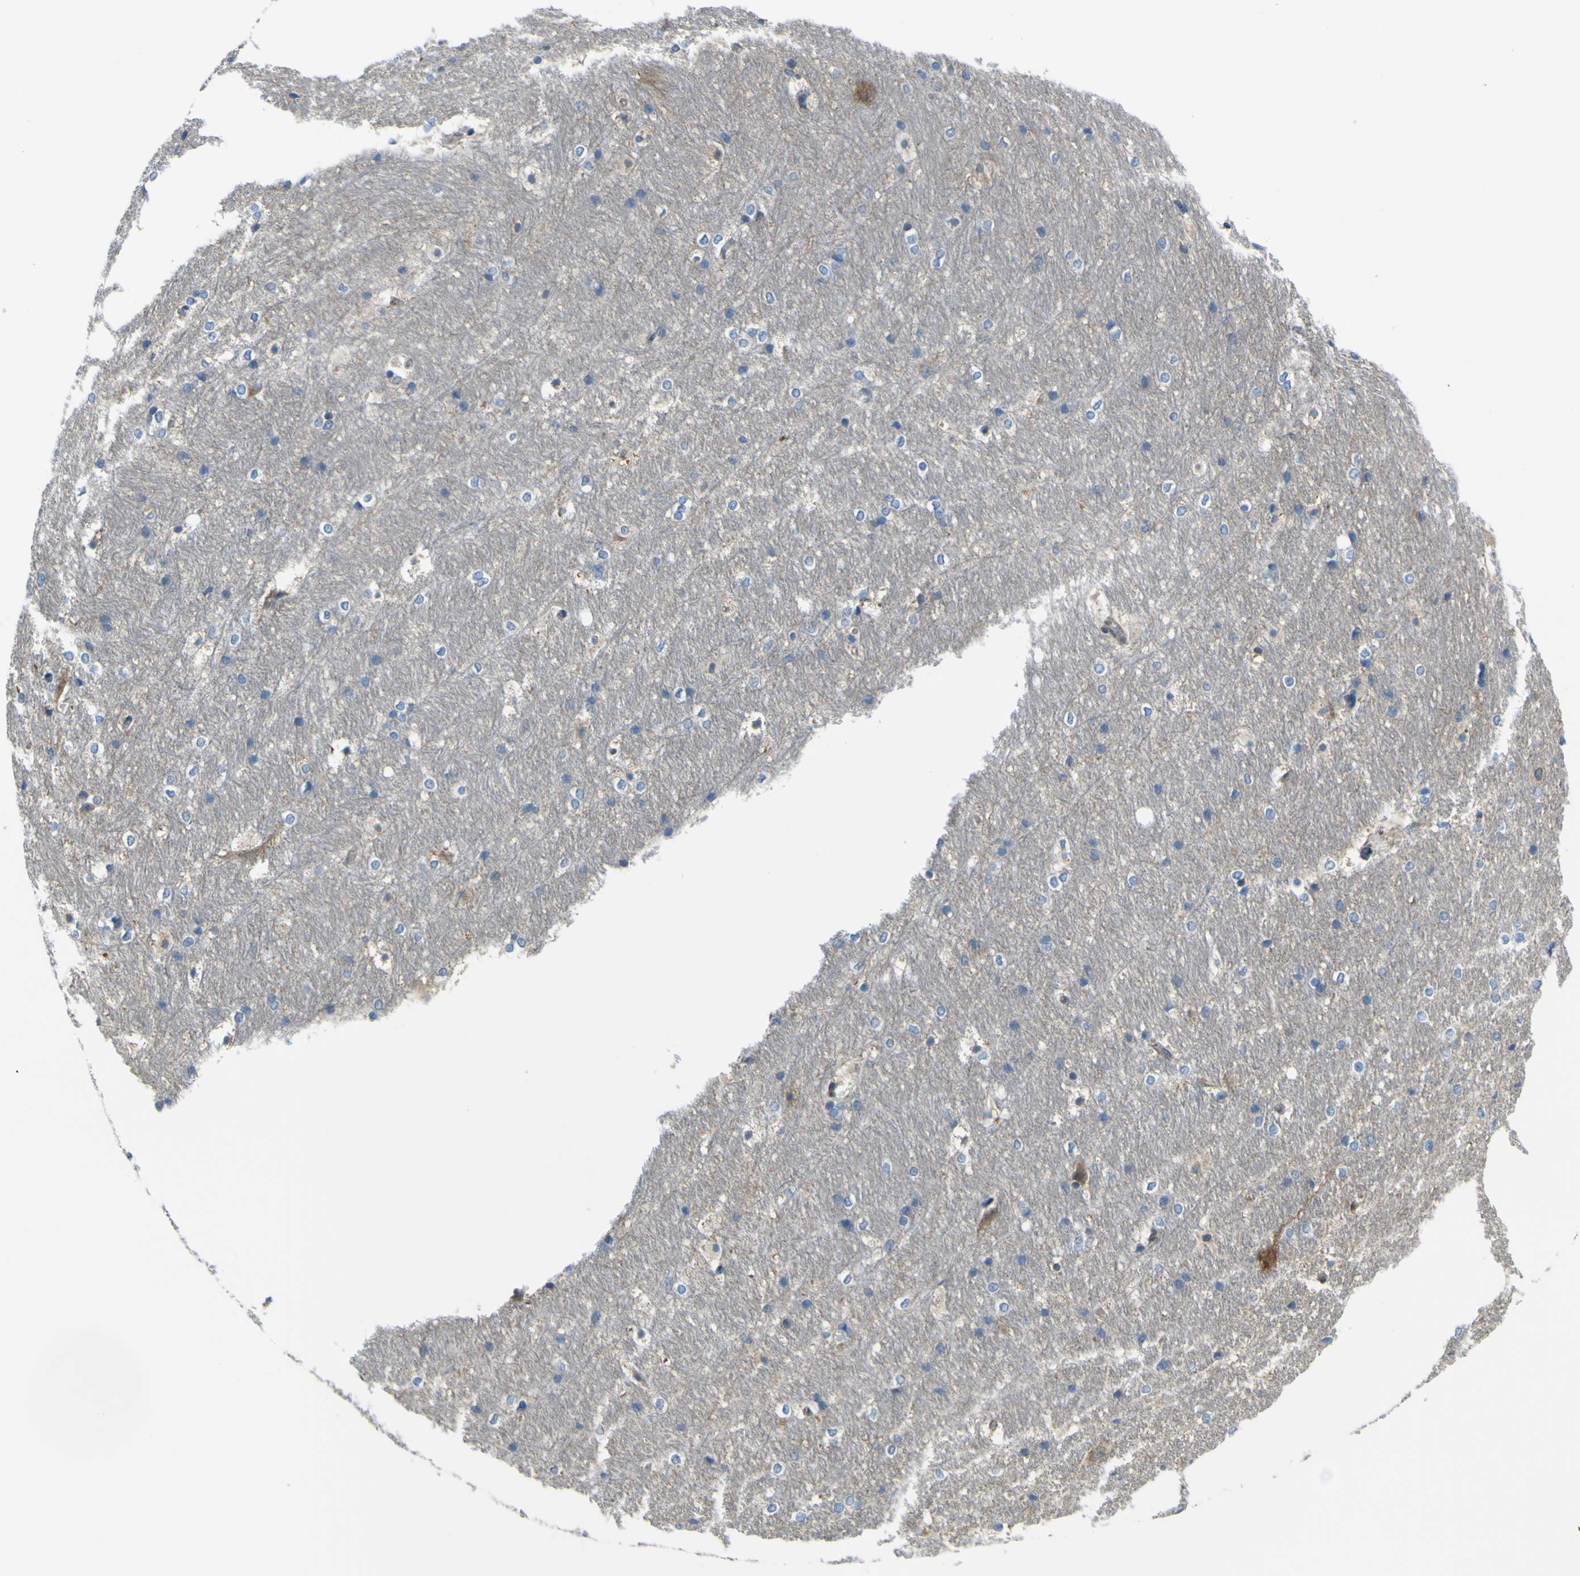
{"staining": {"intensity": "negative", "quantity": "none", "location": "none"}, "tissue": "hippocampus", "cell_type": "Glial cells", "image_type": "normal", "snomed": [{"axis": "morphology", "description": "Normal tissue, NOS"}, {"axis": "topography", "description": "Hippocampus"}], "caption": "This is a image of immunohistochemistry (IHC) staining of unremarkable hippocampus, which shows no staining in glial cells.", "gene": "STIM1", "patient": {"sex": "female", "age": 19}}